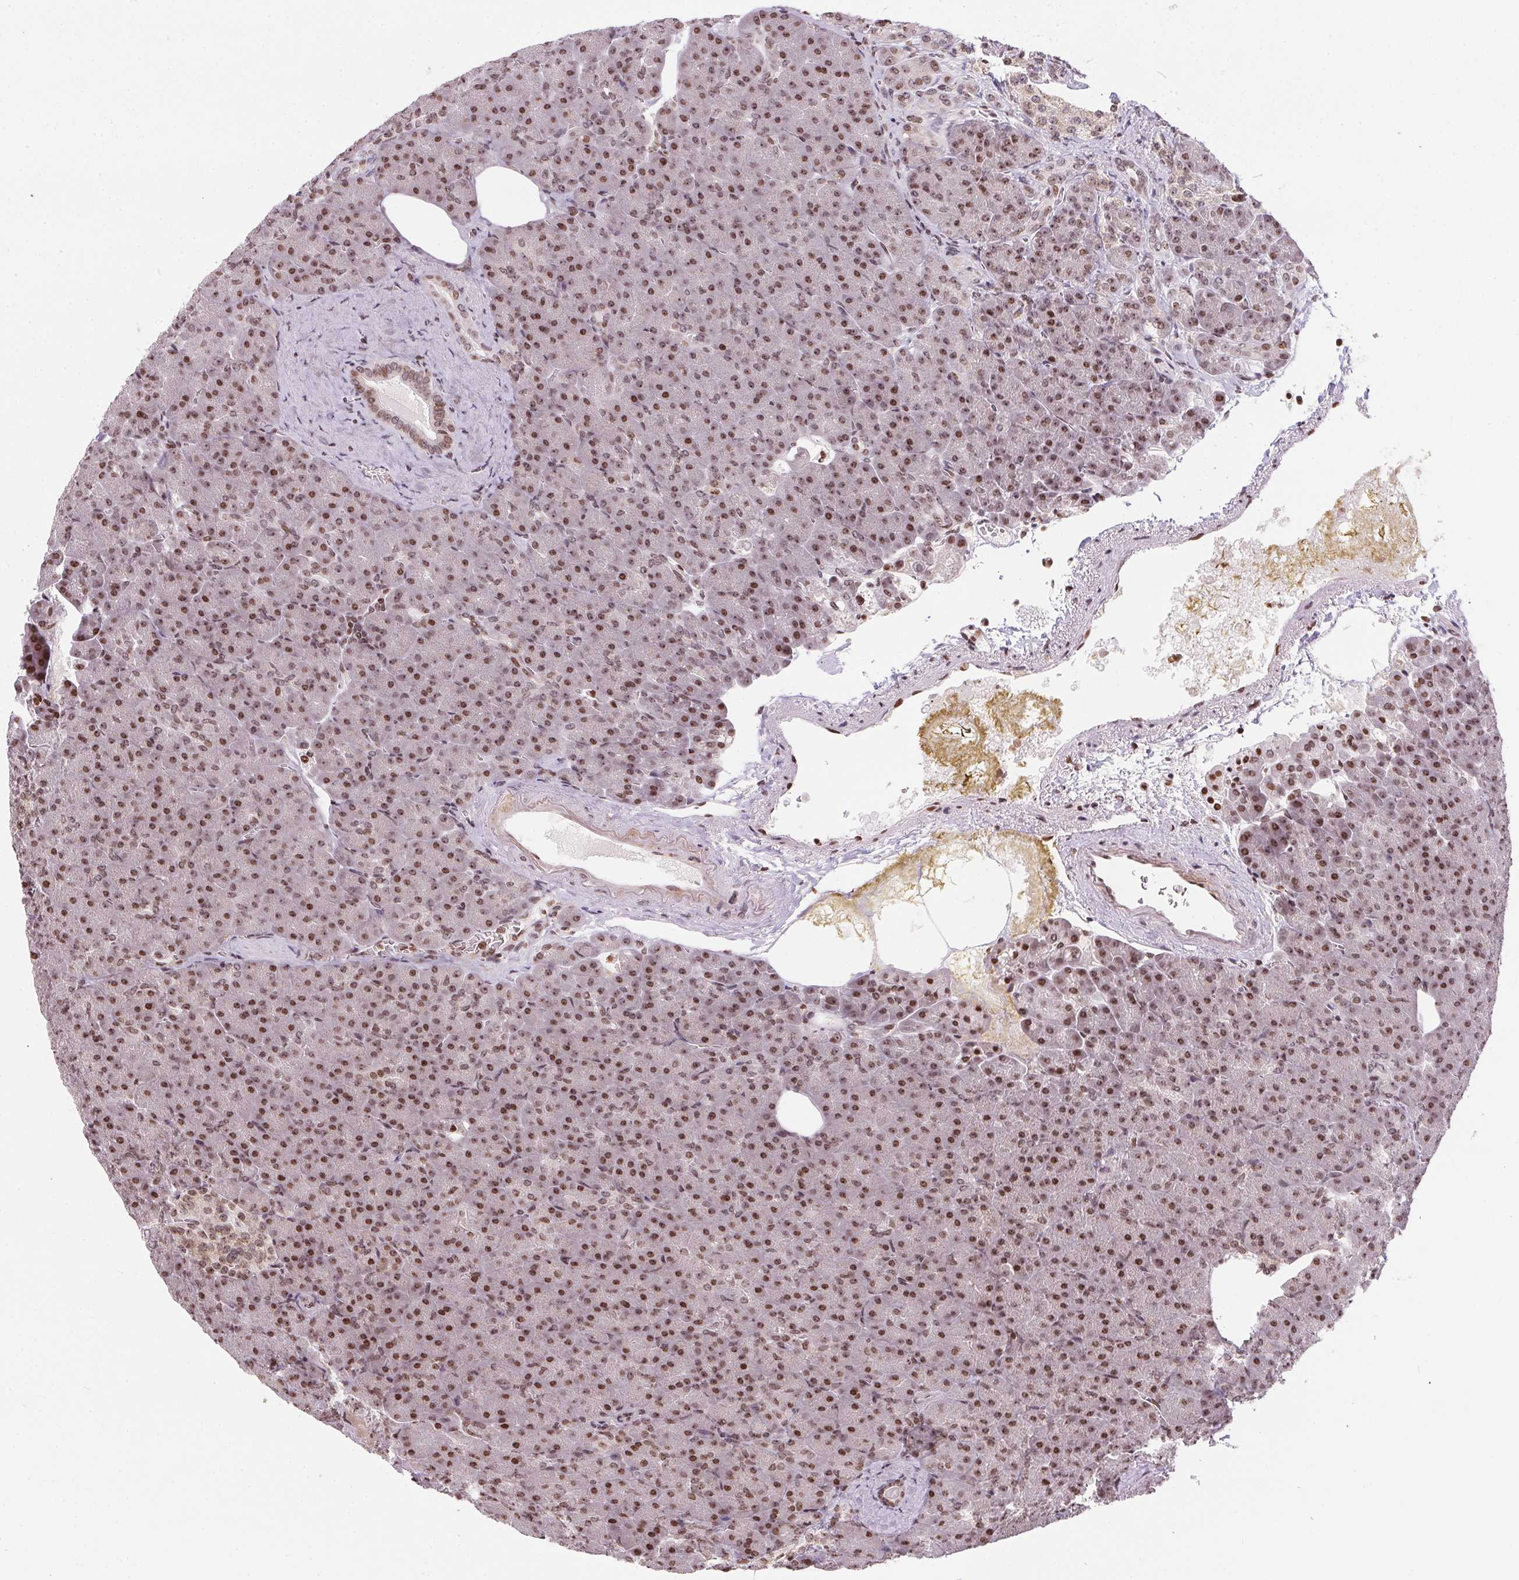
{"staining": {"intensity": "moderate", "quantity": ">75%", "location": "nuclear"}, "tissue": "pancreas", "cell_type": "Exocrine glandular cells", "image_type": "normal", "snomed": [{"axis": "morphology", "description": "Normal tissue, NOS"}, {"axis": "topography", "description": "Pancreas"}], "caption": "An IHC photomicrograph of normal tissue is shown. Protein staining in brown highlights moderate nuclear positivity in pancreas within exocrine glandular cells.", "gene": "RNF181", "patient": {"sex": "female", "age": 74}}